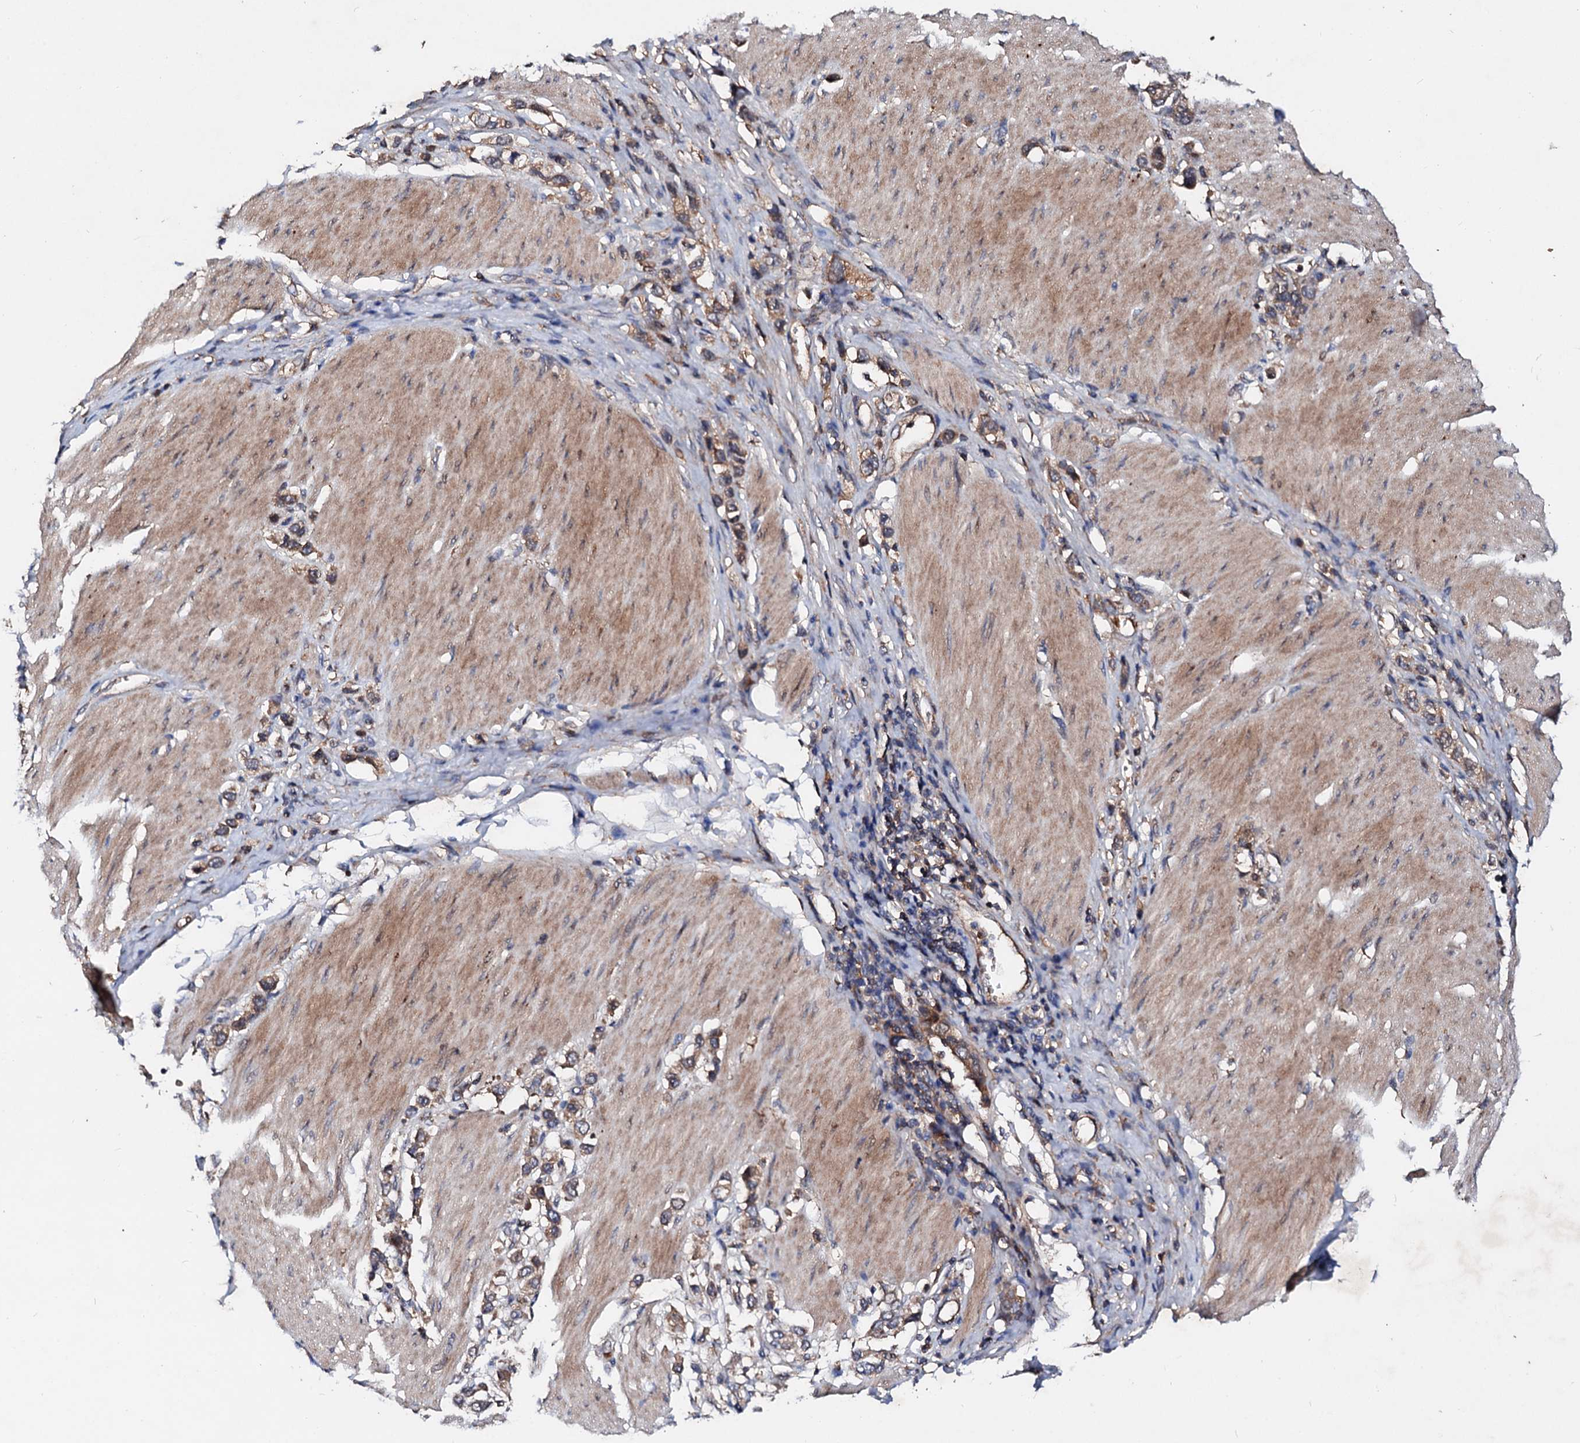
{"staining": {"intensity": "moderate", "quantity": ">75%", "location": "cytoplasmic/membranous"}, "tissue": "stomach cancer", "cell_type": "Tumor cells", "image_type": "cancer", "snomed": [{"axis": "morphology", "description": "Normal tissue, NOS"}, {"axis": "morphology", "description": "Adenocarcinoma, NOS"}, {"axis": "topography", "description": "Stomach, upper"}, {"axis": "topography", "description": "Stomach"}], "caption": "Immunohistochemistry of stomach cancer (adenocarcinoma) shows medium levels of moderate cytoplasmic/membranous positivity in about >75% of tumor cells.", "gene": "EXTL1", "patient": {"sex": "female", "age": 65}}